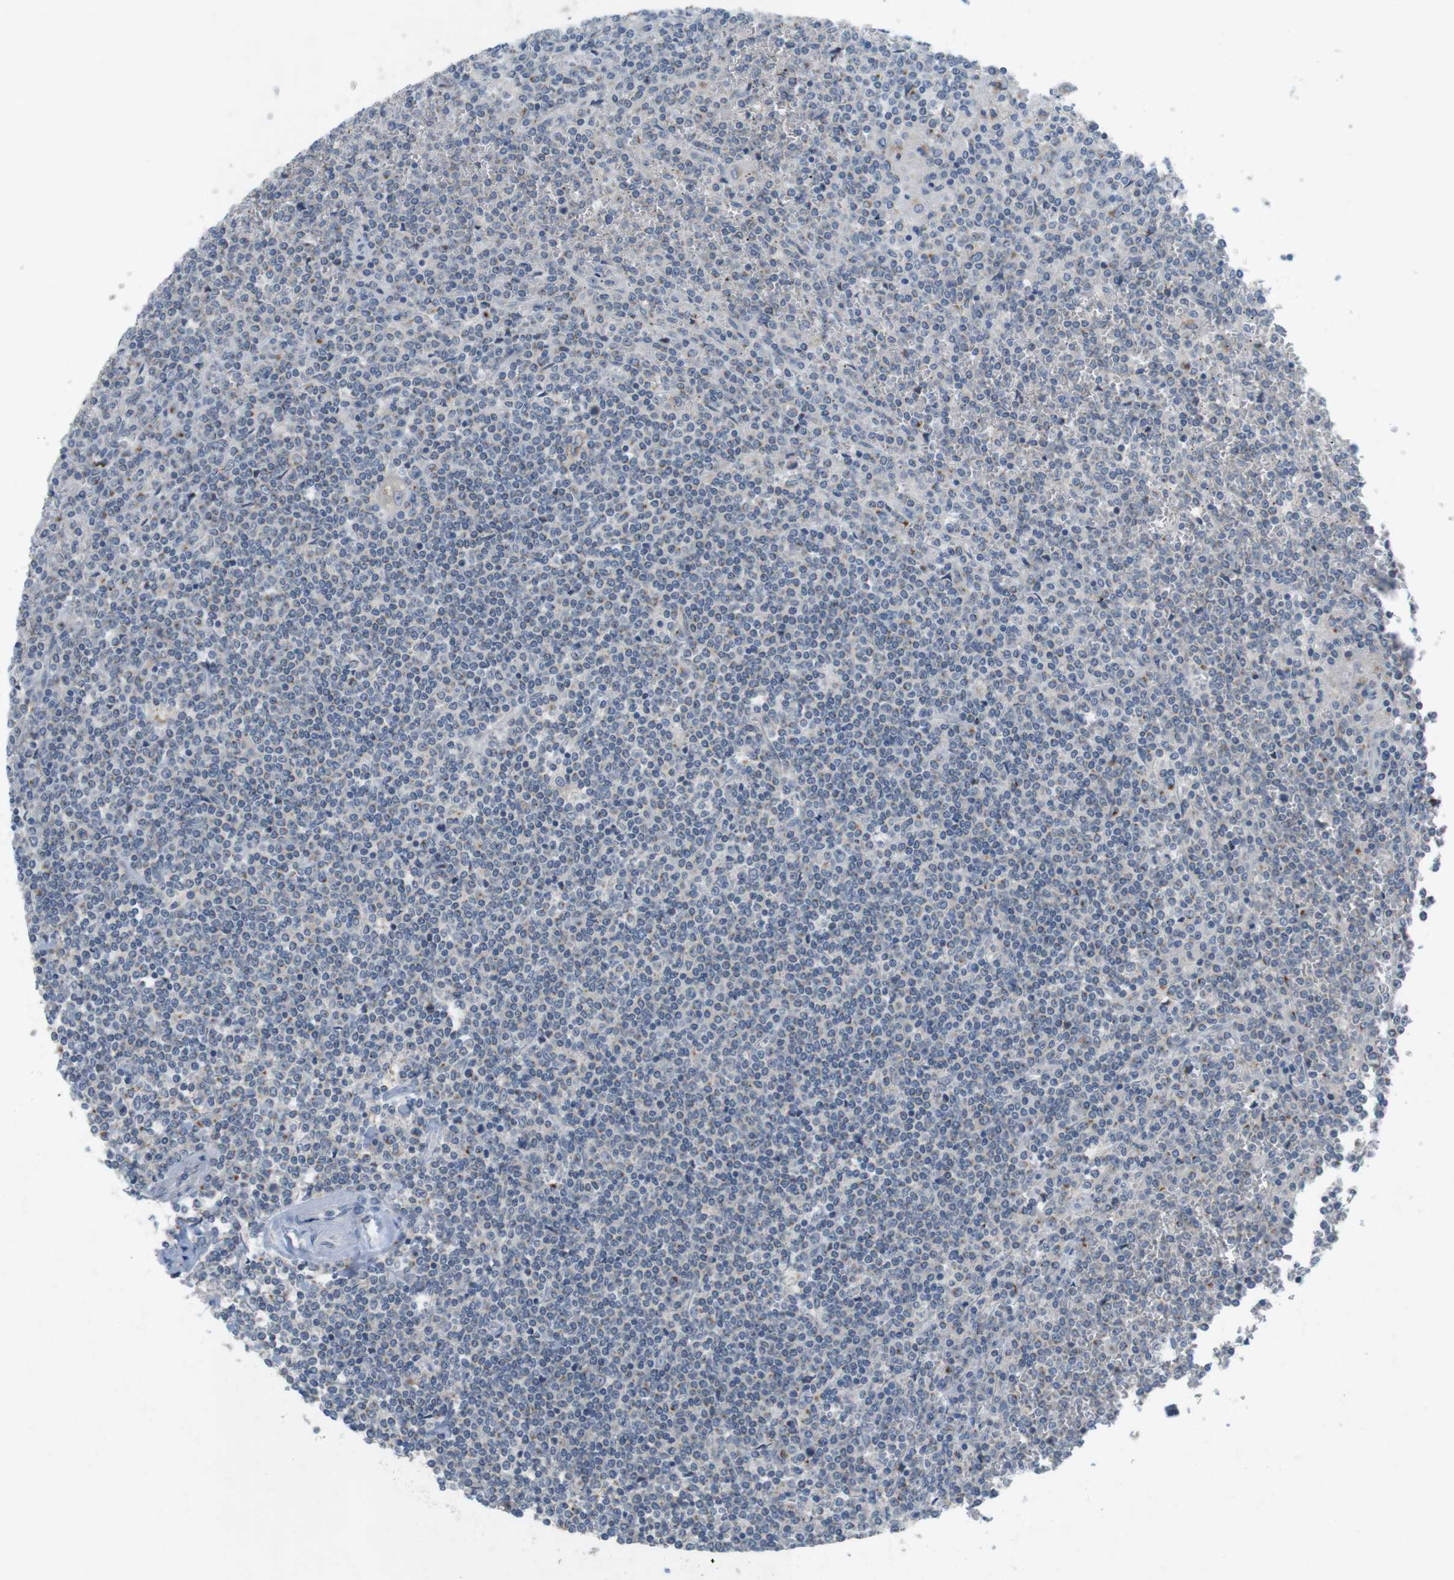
{"staining": {"intensity": "moderate", "quantity": "<25%", "location": "cytoplasmic/membranous"}, "tissue": "lymphoma", "cell_type": "Tumor cells", "image_type": "cancer", "snomed": [{"axis": "morphology", "description": "Malignant lymphoma, non-Hodgkin's type, Low grade"}, {"axis": "topography", "description": "Spleen"}], "caption": "High-power microscopy captured an IHC image of lymphoma, revealing moderate cytoplasmic/membranous staining in about <25% of tumor cells. The staining was performed using DAB, with brown indicating positive protein expression. Nuclei are stained blue with hematoxylin.", "gene": "YIPF3", "patient": {"sex": "female", "age": 19}}